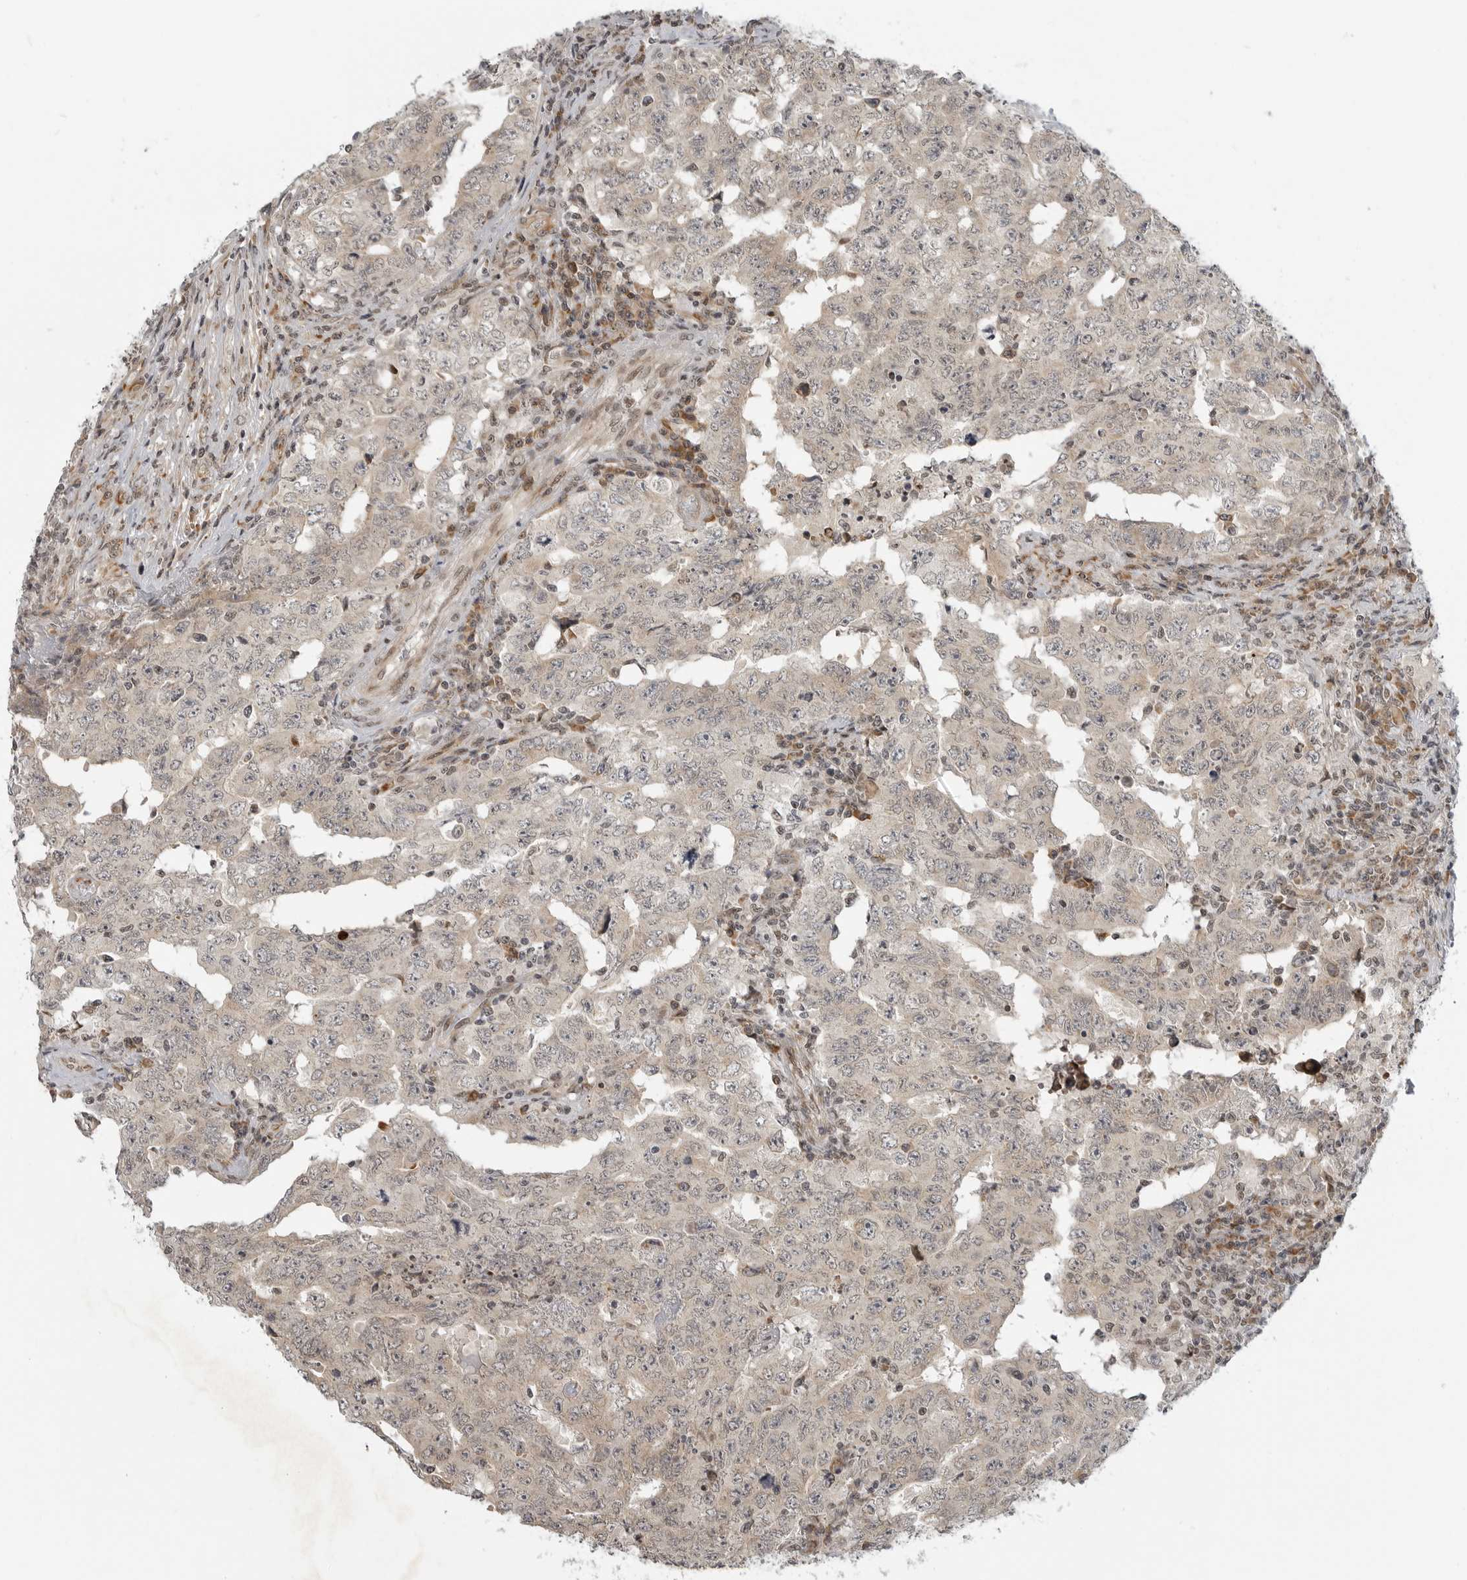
{"staining": {"intensity": "negative", "quantity": "none", "location": "none"}, "tissue": "testis cancer", "cell_type": "Tumor cells", "image_type": "cancer", "snomed": [{"axis": "morphology", "description": "Carcinoma, Embryonal, NOS"}, {"axis": "topography", "description": "Testis"}], "caption": "Micrograph shows no significant protein positivity in tumor cells of testis cancer.", "gene": "CEP295NL", "patient": {"sex": "male", "age": 26}}